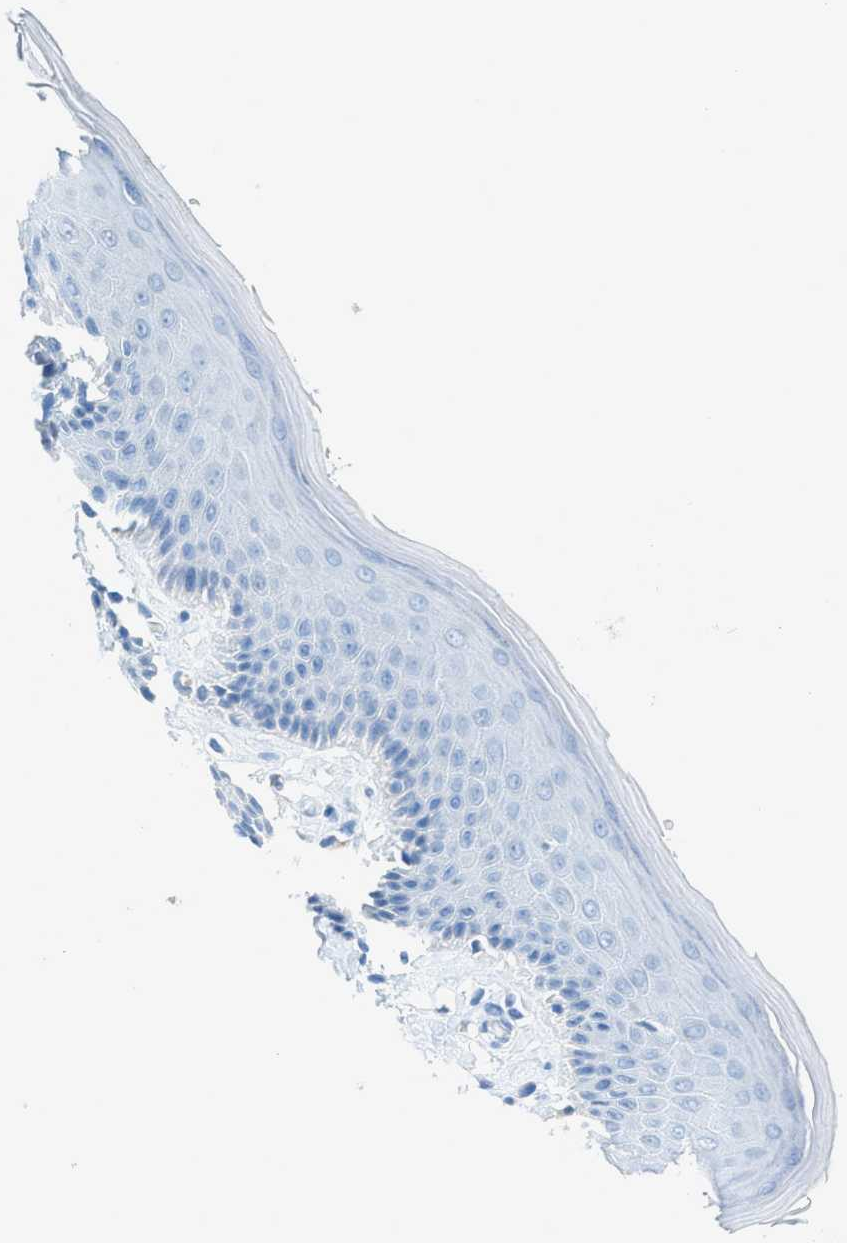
{"staining": {"intensity": "weak", "quantity": "<25%", "location": "cytoplasmic/membranous"}, "tissue": "skin", "cell_type": "Epidermal cells", "image_type": "normal", "snomed": [{"axis": "morphology", "description": "Normal tissue, NOS"}, {"axis": "topography", "description": "Vulva"}], "caption": "Skin was stained to show a protein in brown. There is no significant staining in epidermal cells. (Immunohistochemistry (ihc), brightfield microscopy, high magnification).", "gene": "ACAN", "patient": {"sex": "female", "age": 73}}